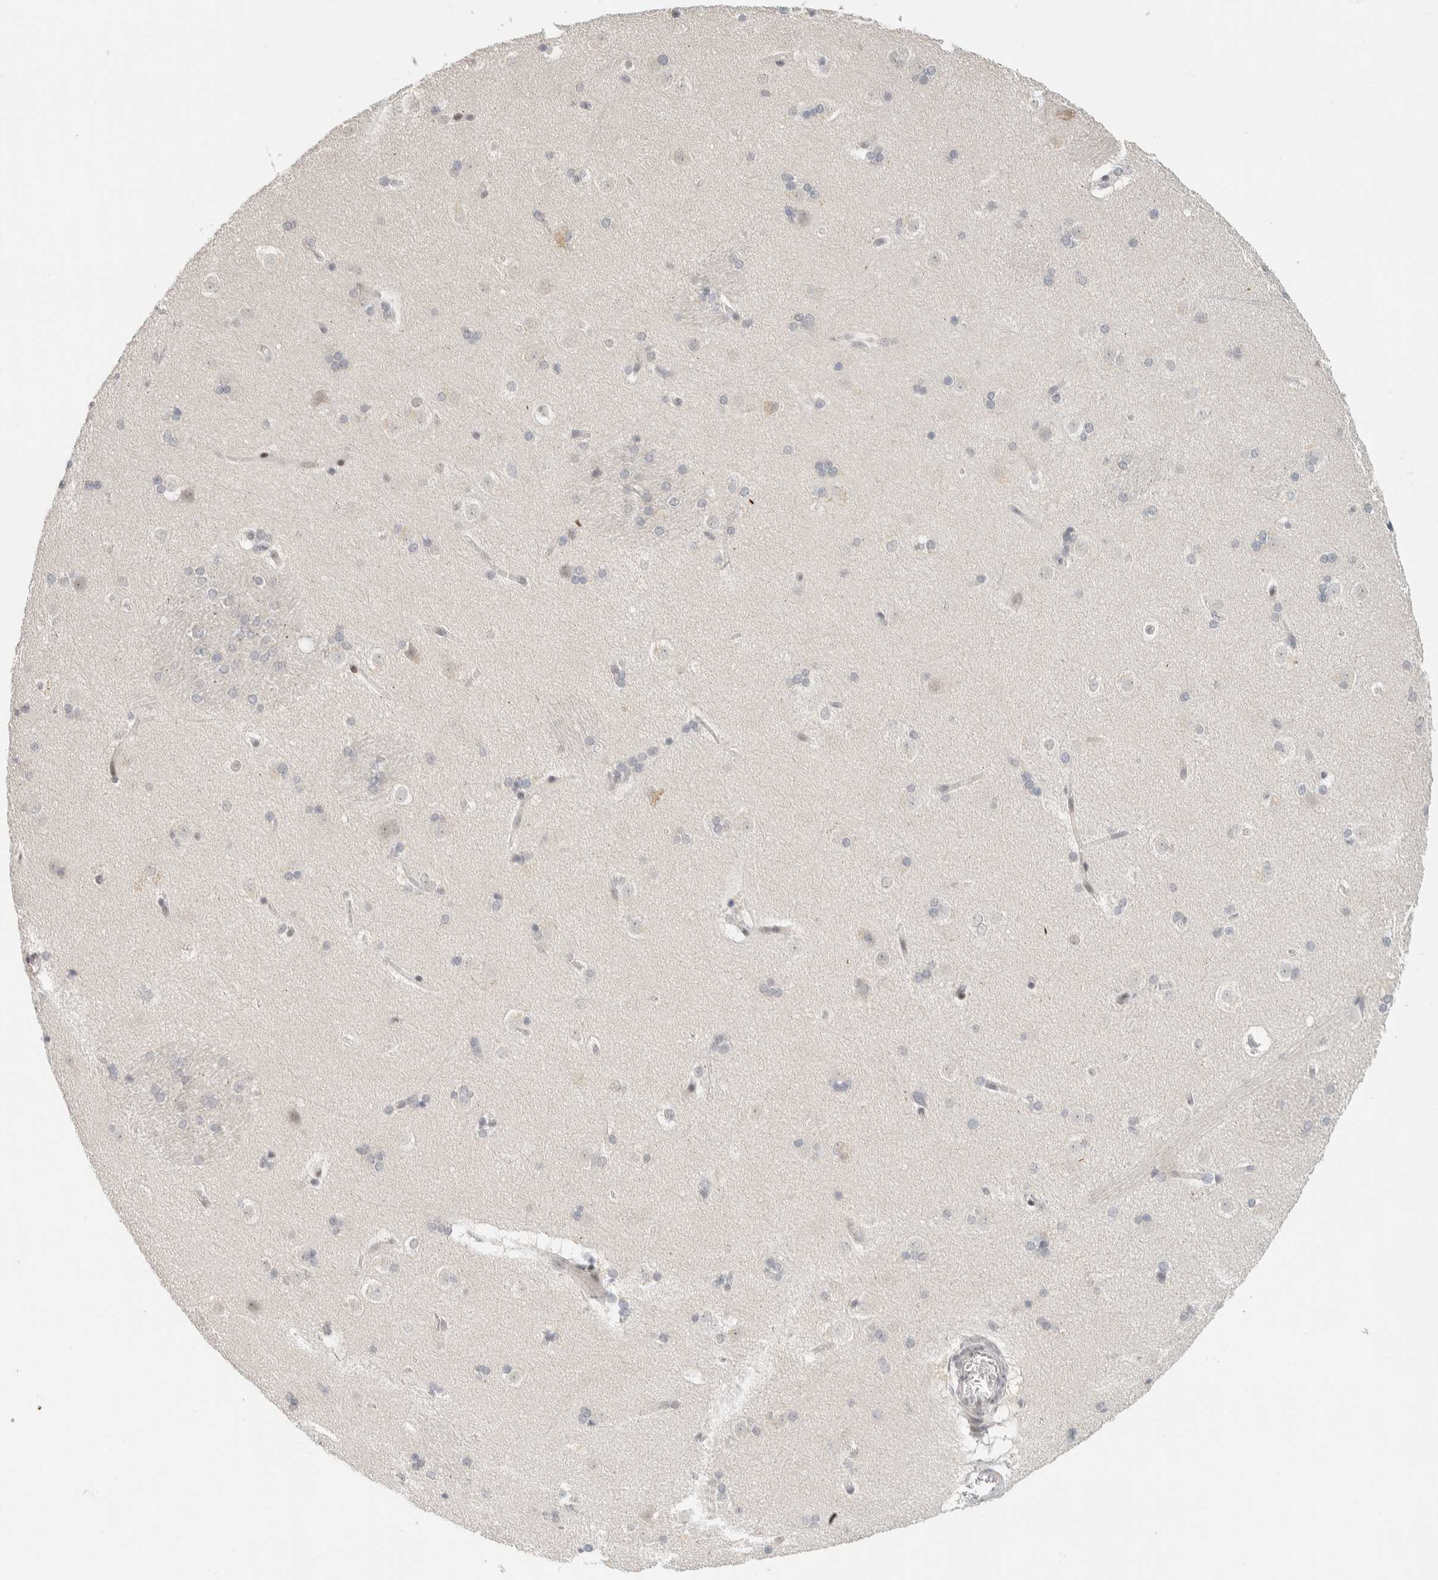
{"staining": {"intensity": "weak", "quantity": "<25%", "location": "nuclear"}, "tissue": "caudate", "cell_type": "Glial cells", "image_type": "normal", "snomed": [{"axis": "morphology", "description": "Normal tissue, NOS"}, {"axis": "topography", "description": "Lateral ventricle wall"}], "caption": "Caudate stained for a protein using immunohistochemistry (IHC) shows no staining glial cells.", "gene": "ZBTB2", "patient": {"sex": "female", "age": 19}}